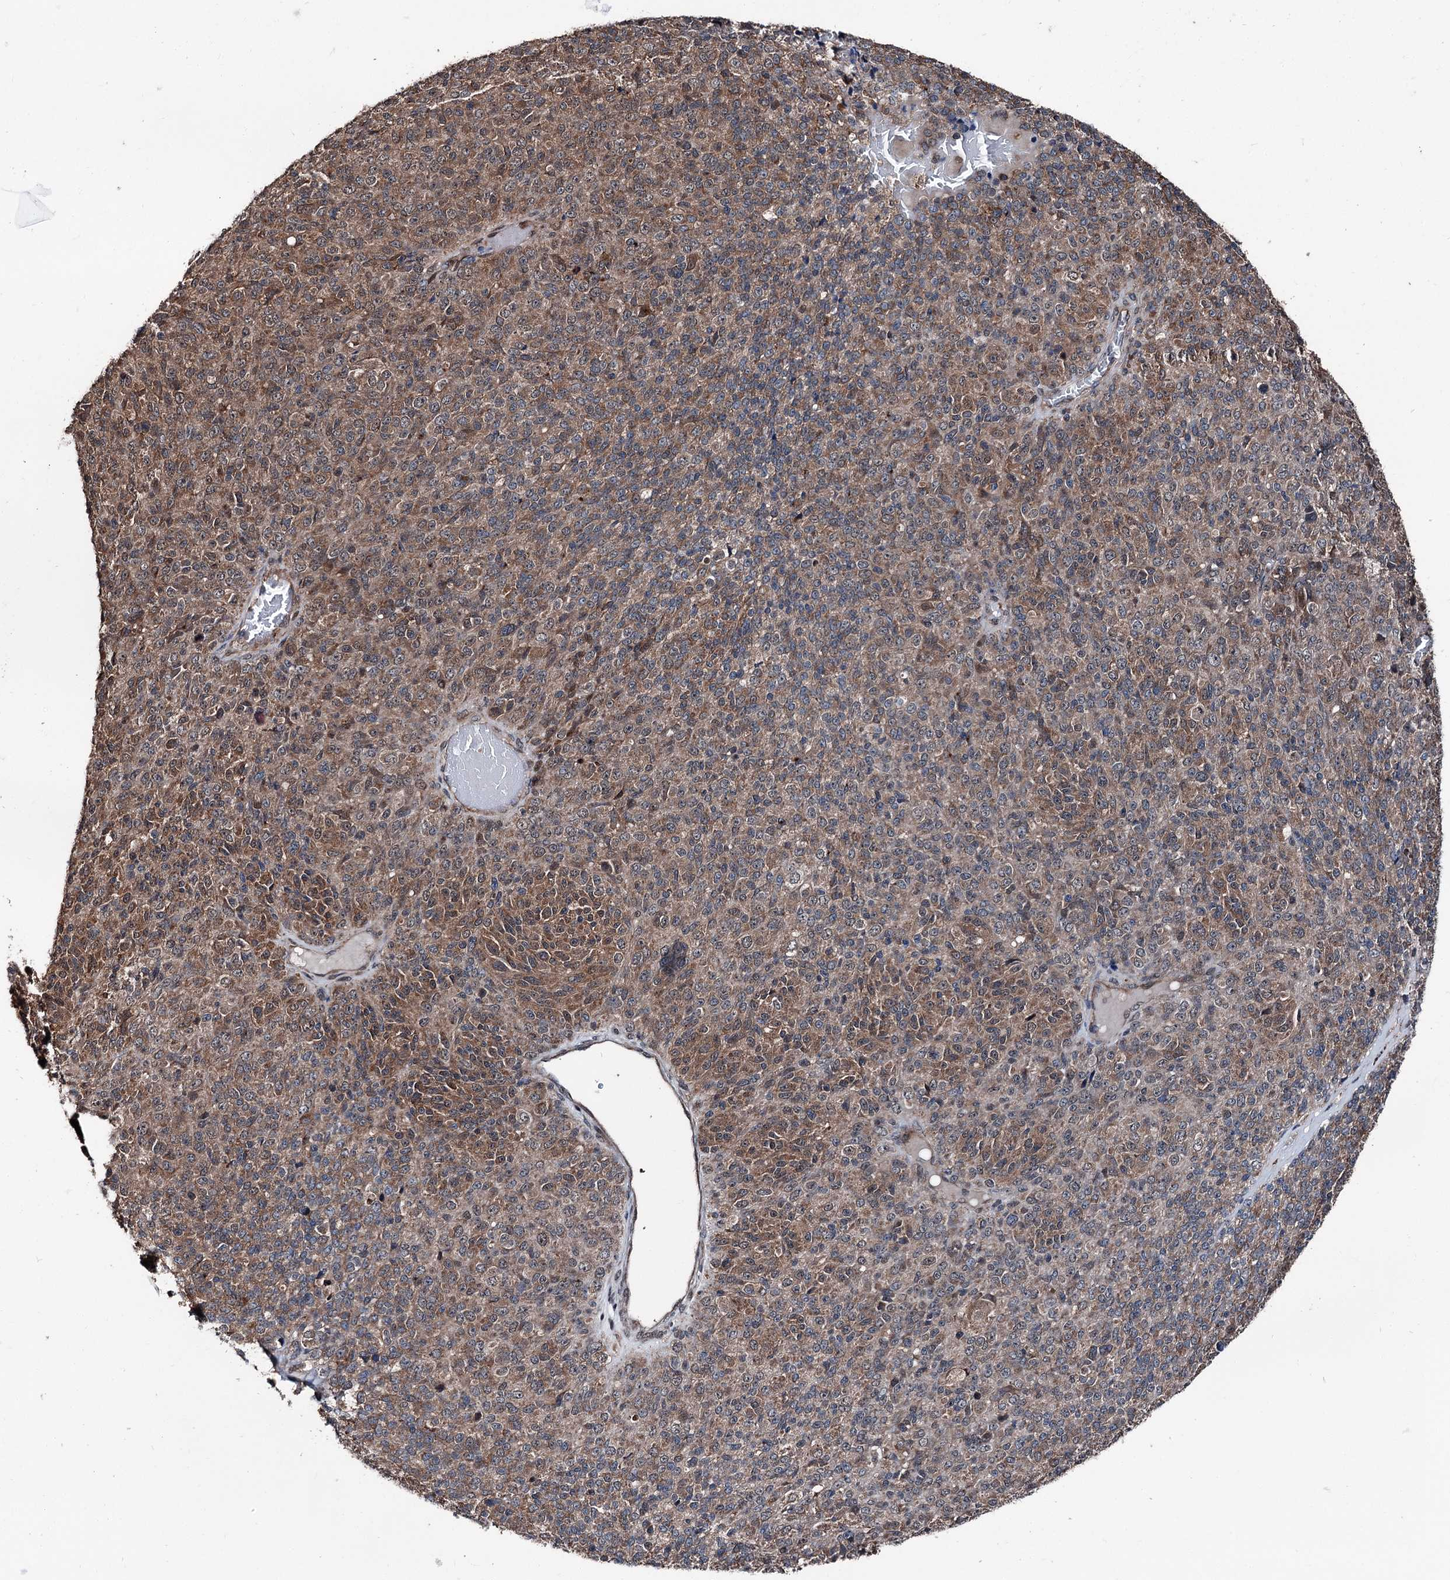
{"staining": {"intensity": "moderate", "quantity": ">75%", "location": "cytoplasmic/membranous"}, "tissue": "melanoma", "cell_type": "Tumor cells", "image_type": "cancer", "snomed": [{"axis": "morphology", "description": "Malignant melanoma, Metastatic site"}, {"axis": "topography", "description": "Brain"}], "caption": "IHC histopathology image of neoplastic tissue: melanoma stained using immunohistochemistry (IHC) displays medium levels of moderate protein expression localized specifically in the cytoplasmic/membranous of tumor cells, appearing as a cytoplasmic/membranous brown color.", "gene": "PSMD13", "patient": {"sex": "female", "age": 56}}